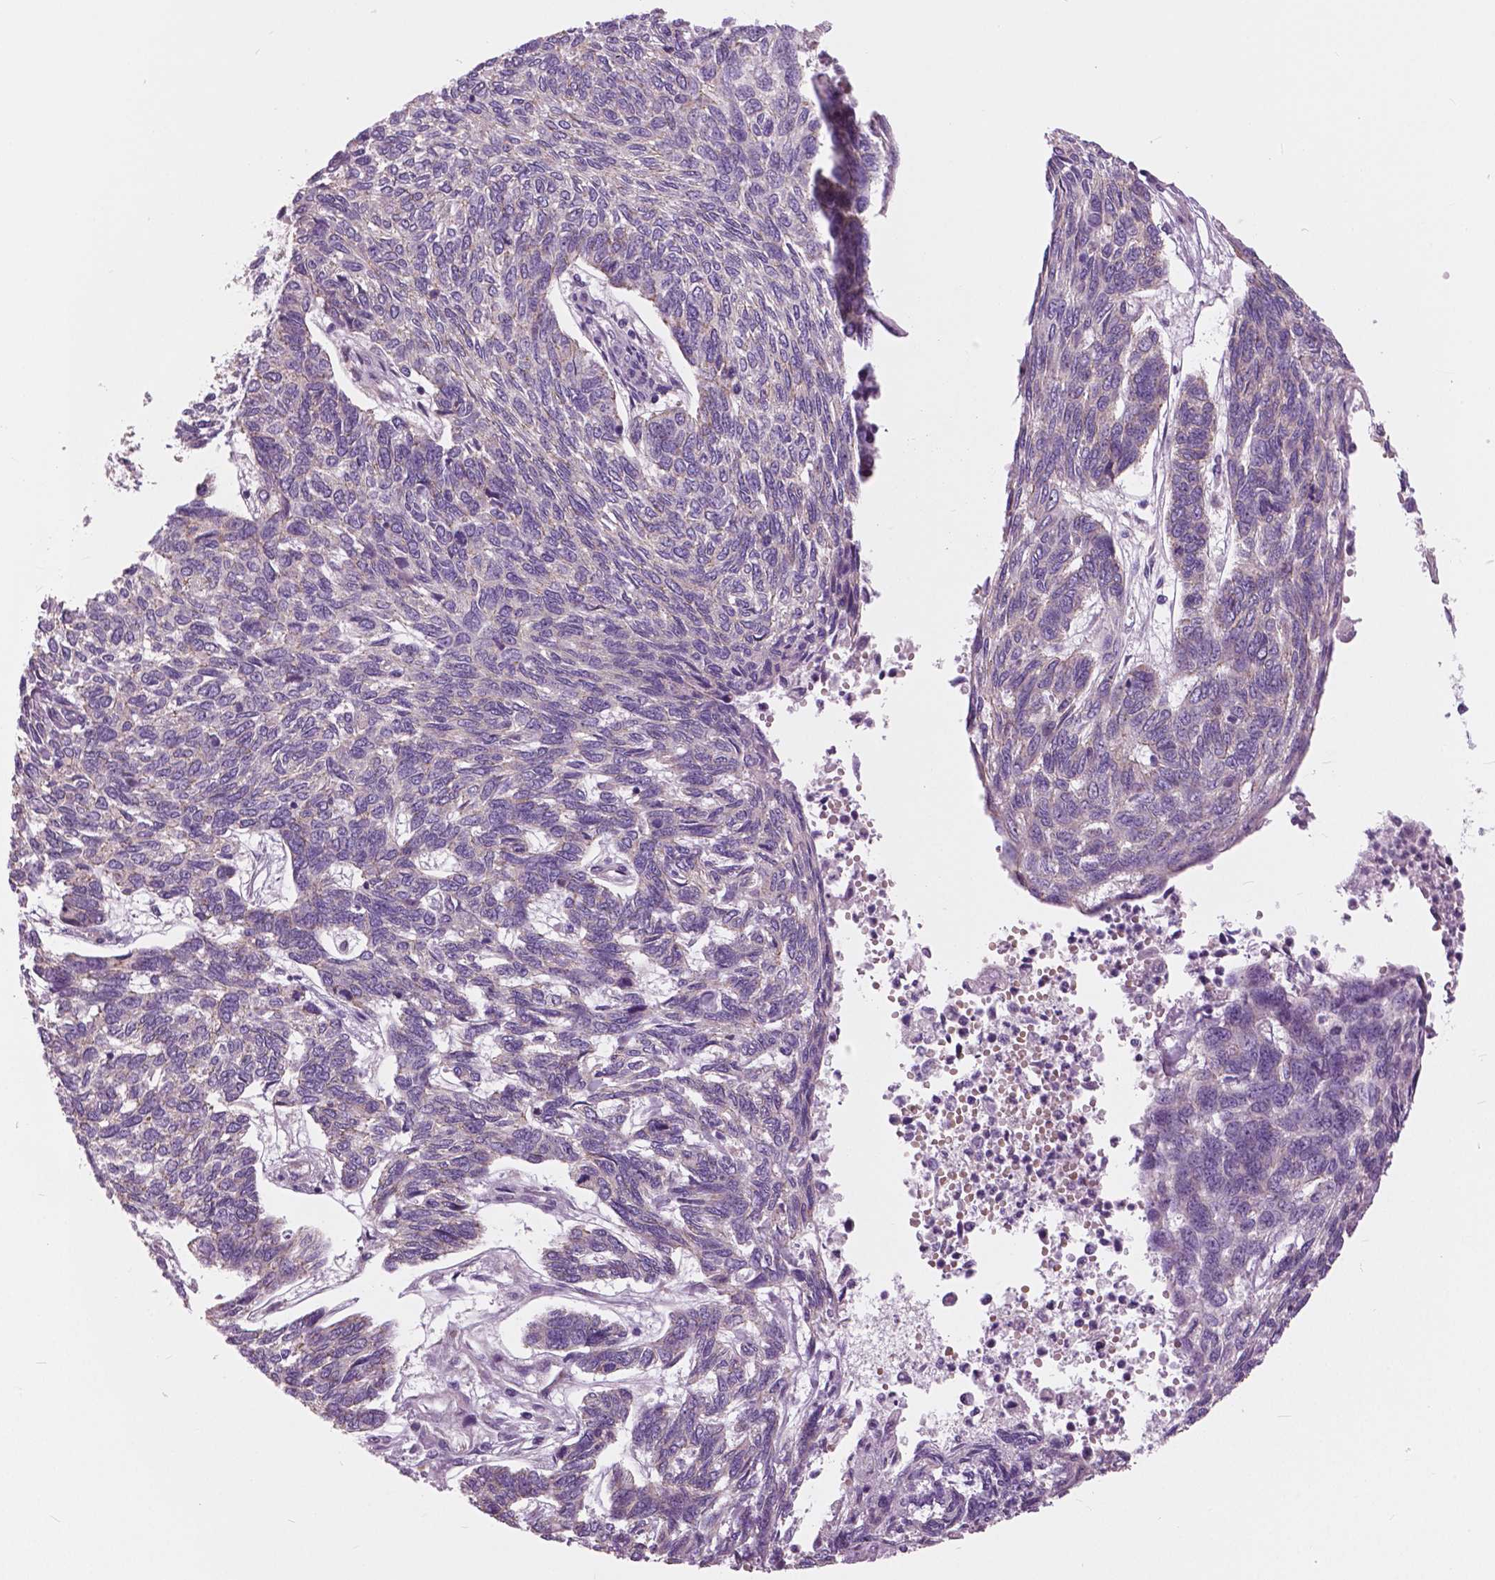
{"staining": {"intensity": "negative", "quantity": "none", "location": "none"}, "tissue": "skin cancer", "cell_type": "Tumor cells", "image_type": "cancer", "snomed": [{"axis": "morphology", "description": "Basal cell carcinoma"}, {"axis": "topography", "description": "Skin"}], "caption": "Tumor cells show no significant expression in skin cancer.", "gene": "SERPINI1", "patient": {"sex": "female", "age": 65}}